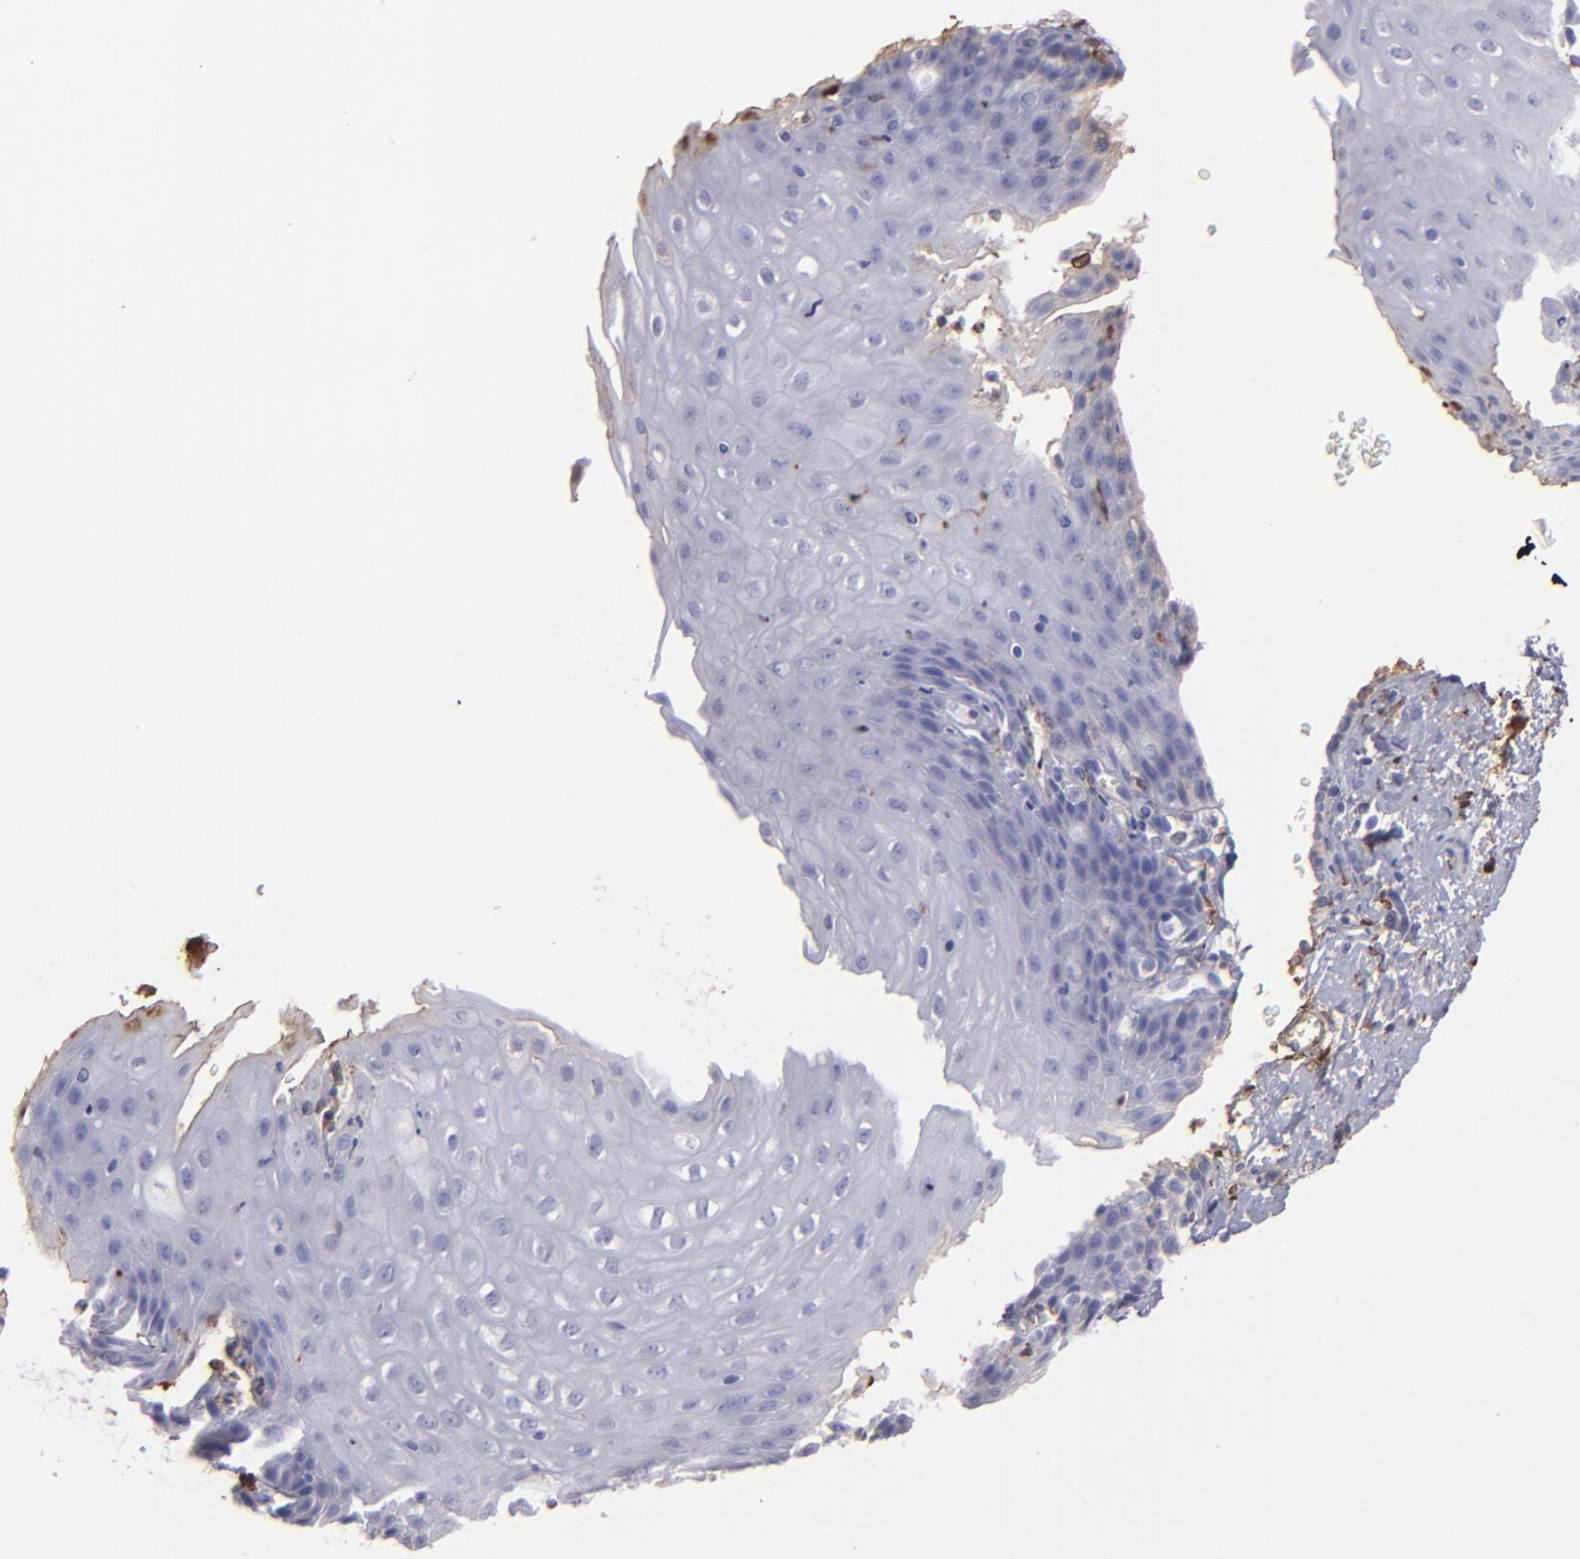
{"staining": {"intensity": "negative", "quantity": "none", "location": "none"}, "tissue": "esophagus", "cell_type": "Squamous epithelial cells", "image_type": "normal", "snomed": [{"axis": "morphology", "description": "Normal tissue, NOS"}, {"axis": "topography", "description": "Esophagus"}], "caption": "This is an immunohistochemistry image of unremarkable esophagus. There is no positivity in squamous epithelial cells.", "gene": "C1QA", "patient": {"sex": "female", "age": 61}}